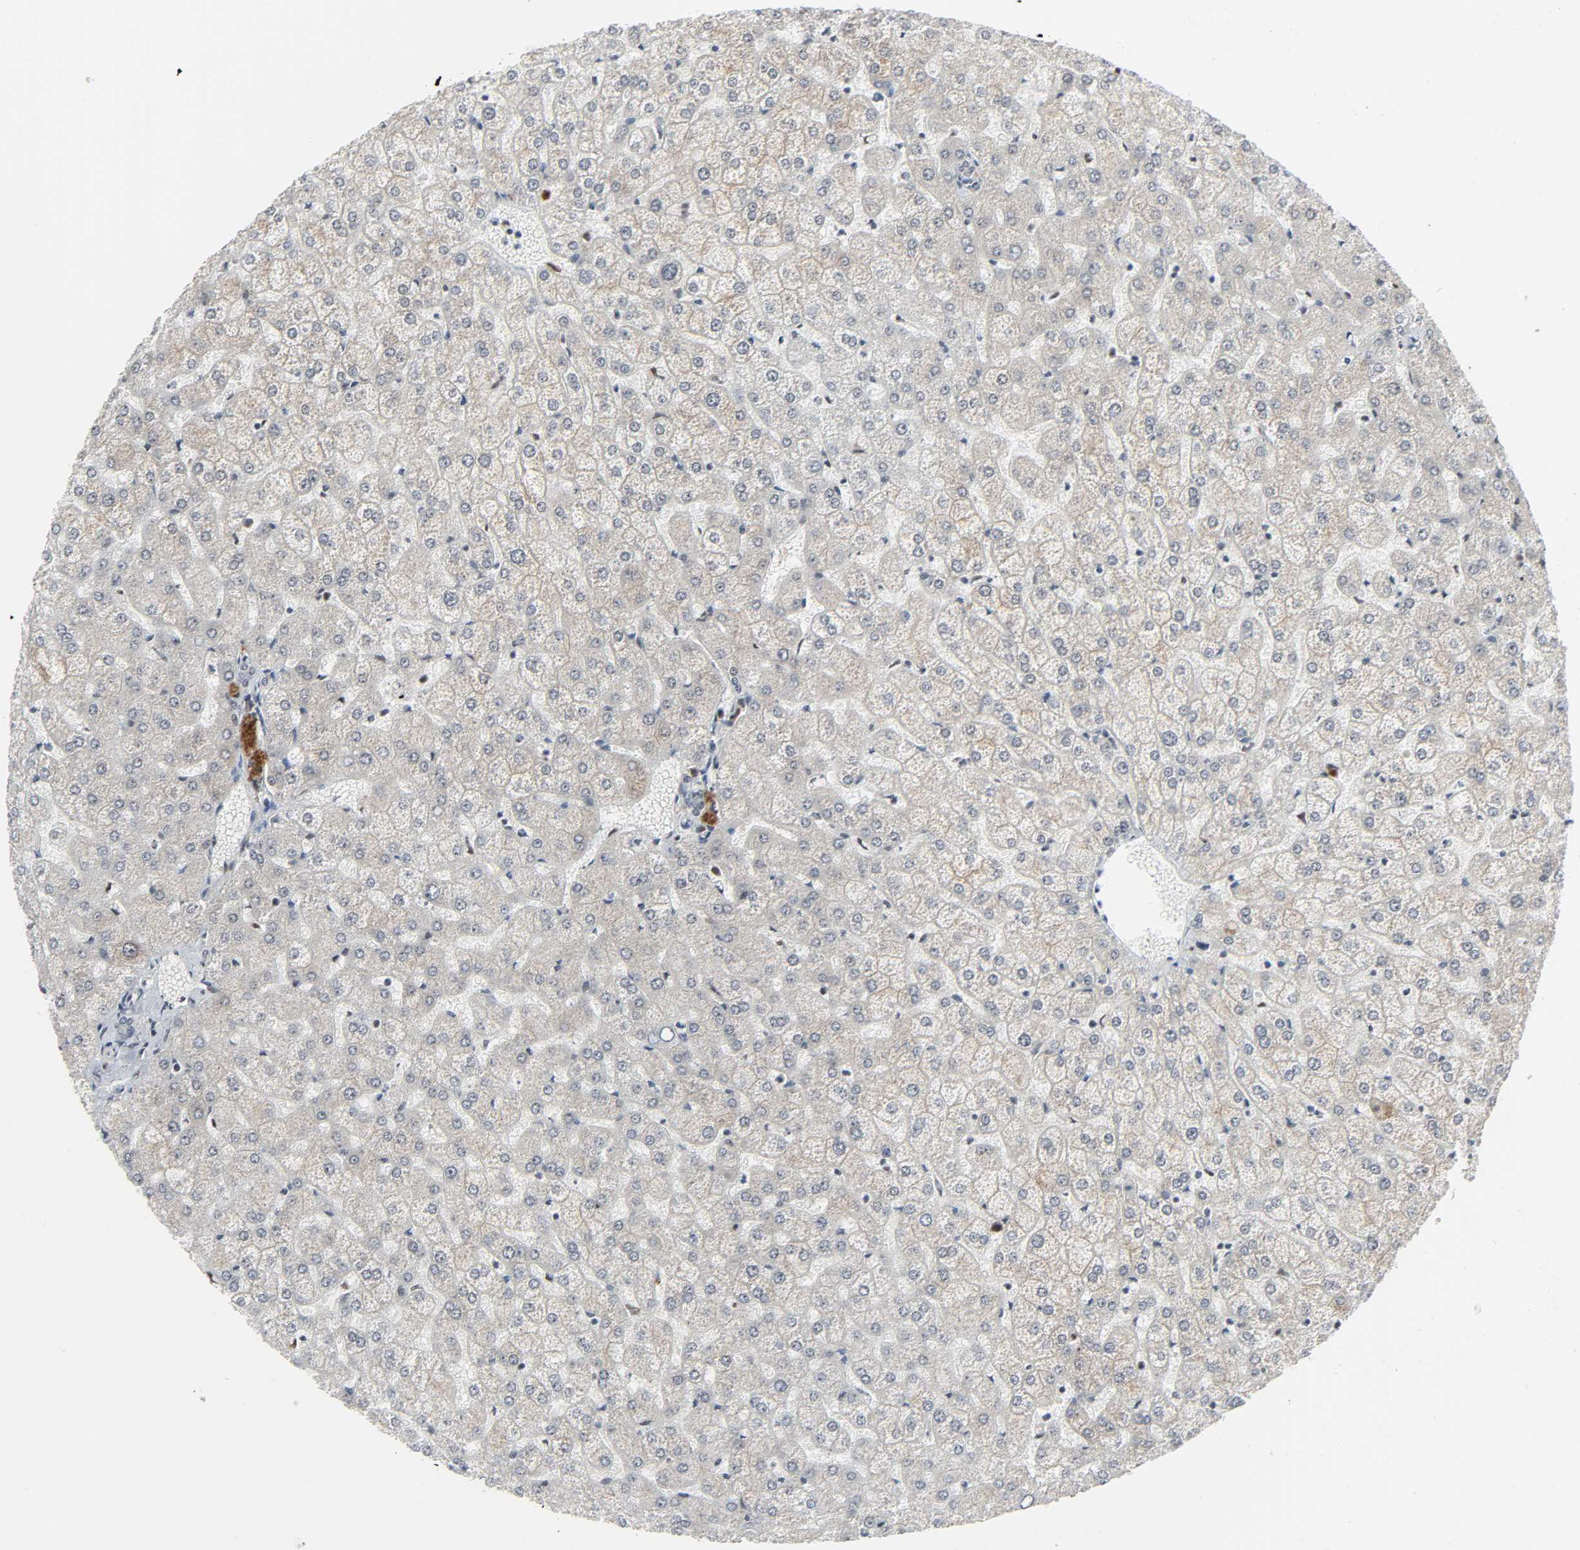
{"staining": {"intensity": "negative", "quantity": "none", "location": "none"}, "tissue": "liver", "cell_type": "Cholangiocytes", "image_type": "normal", "snomed": [{"axis": "morphology", "description": "Normal tissue, NOS"}, {"axis": "topography", "description": "Liver"}], "caption": "IHC histopathology image of benign liver: liver stained with DAB shows no significant protein staining in cholangiocytes.", "gene": "CDK7", "patient": {"sex": "female", "age": 32}}